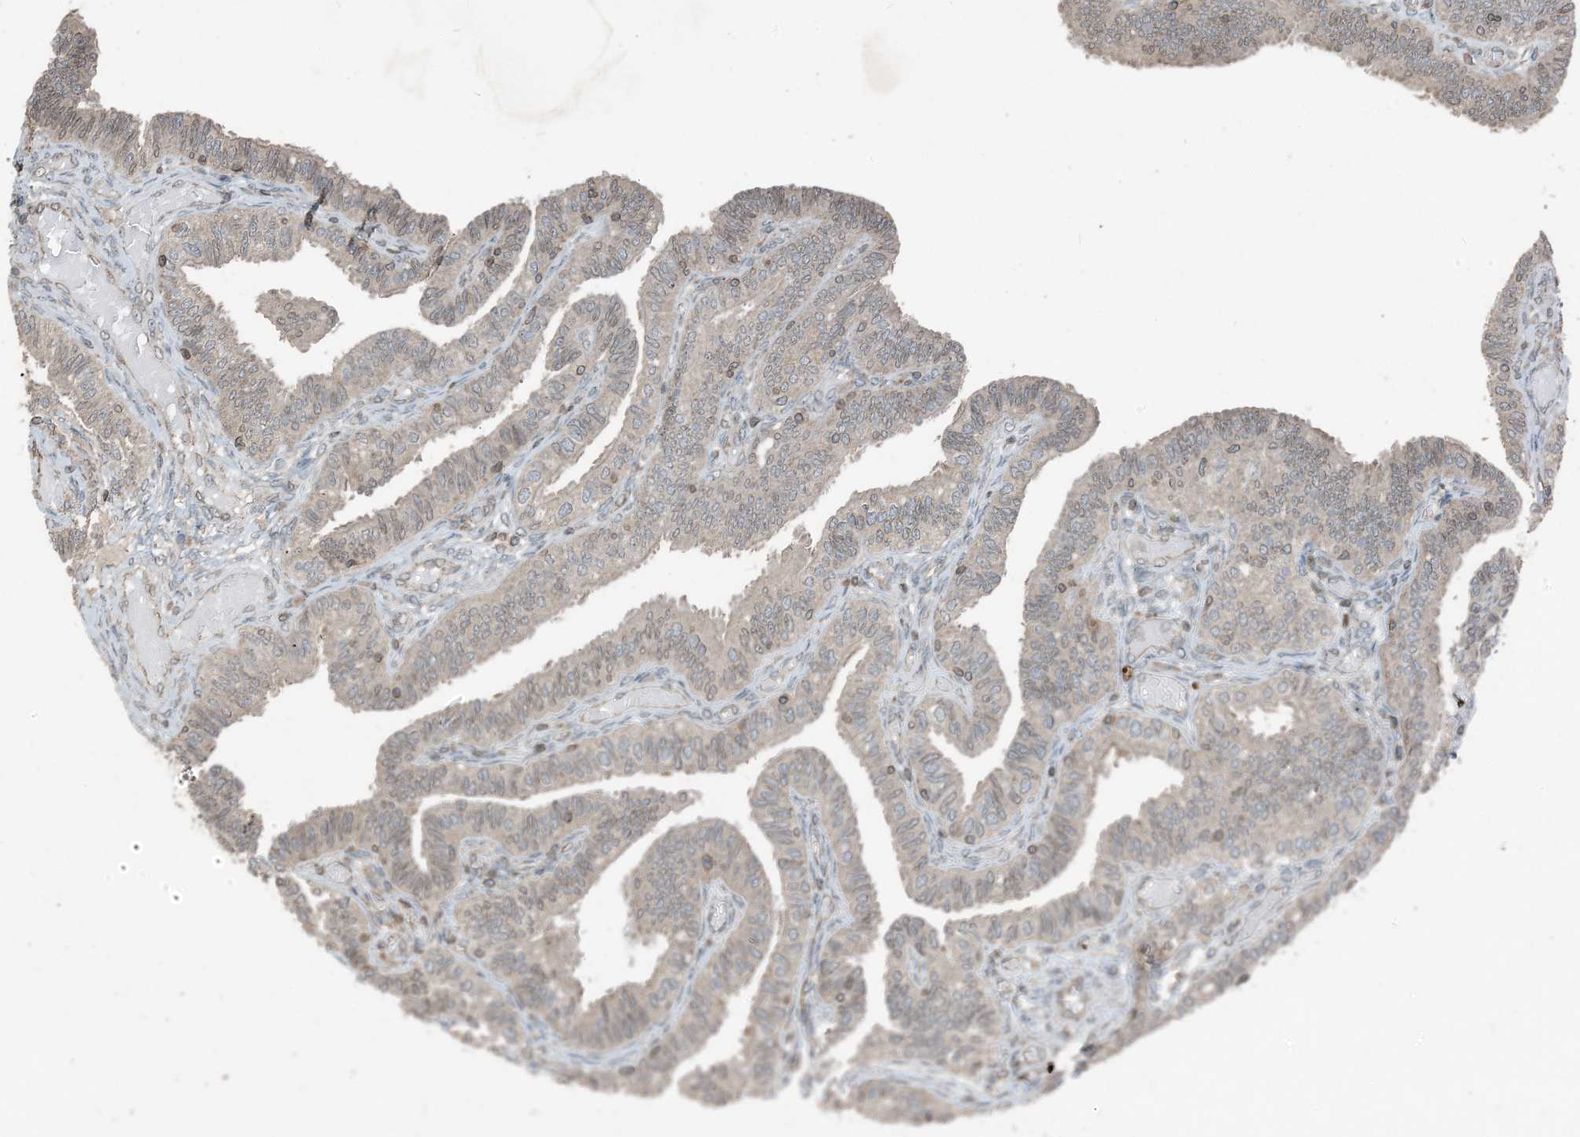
{"staining": {"intensity": "moderate", "quantity": ">75%", "location": "cytoplasmic/membranous,nuclear"}, "tissue": "fallopian tube", "cell_type": "Glandular cells", "image_type": "normal", "snomed": [{"axis": "morphology", "description": "Normal tissue, NOS"}, {"axis": "topography", "description": "Fallopian tube"}], "caption": "The immunohistochemical stain highlights moderate cytoplasmic/membranous,nuclear staining in glandular cells of normal fallopian tube.", "gene": "ZFAND2B", "patient": {"sex": "female", "age": 39}}